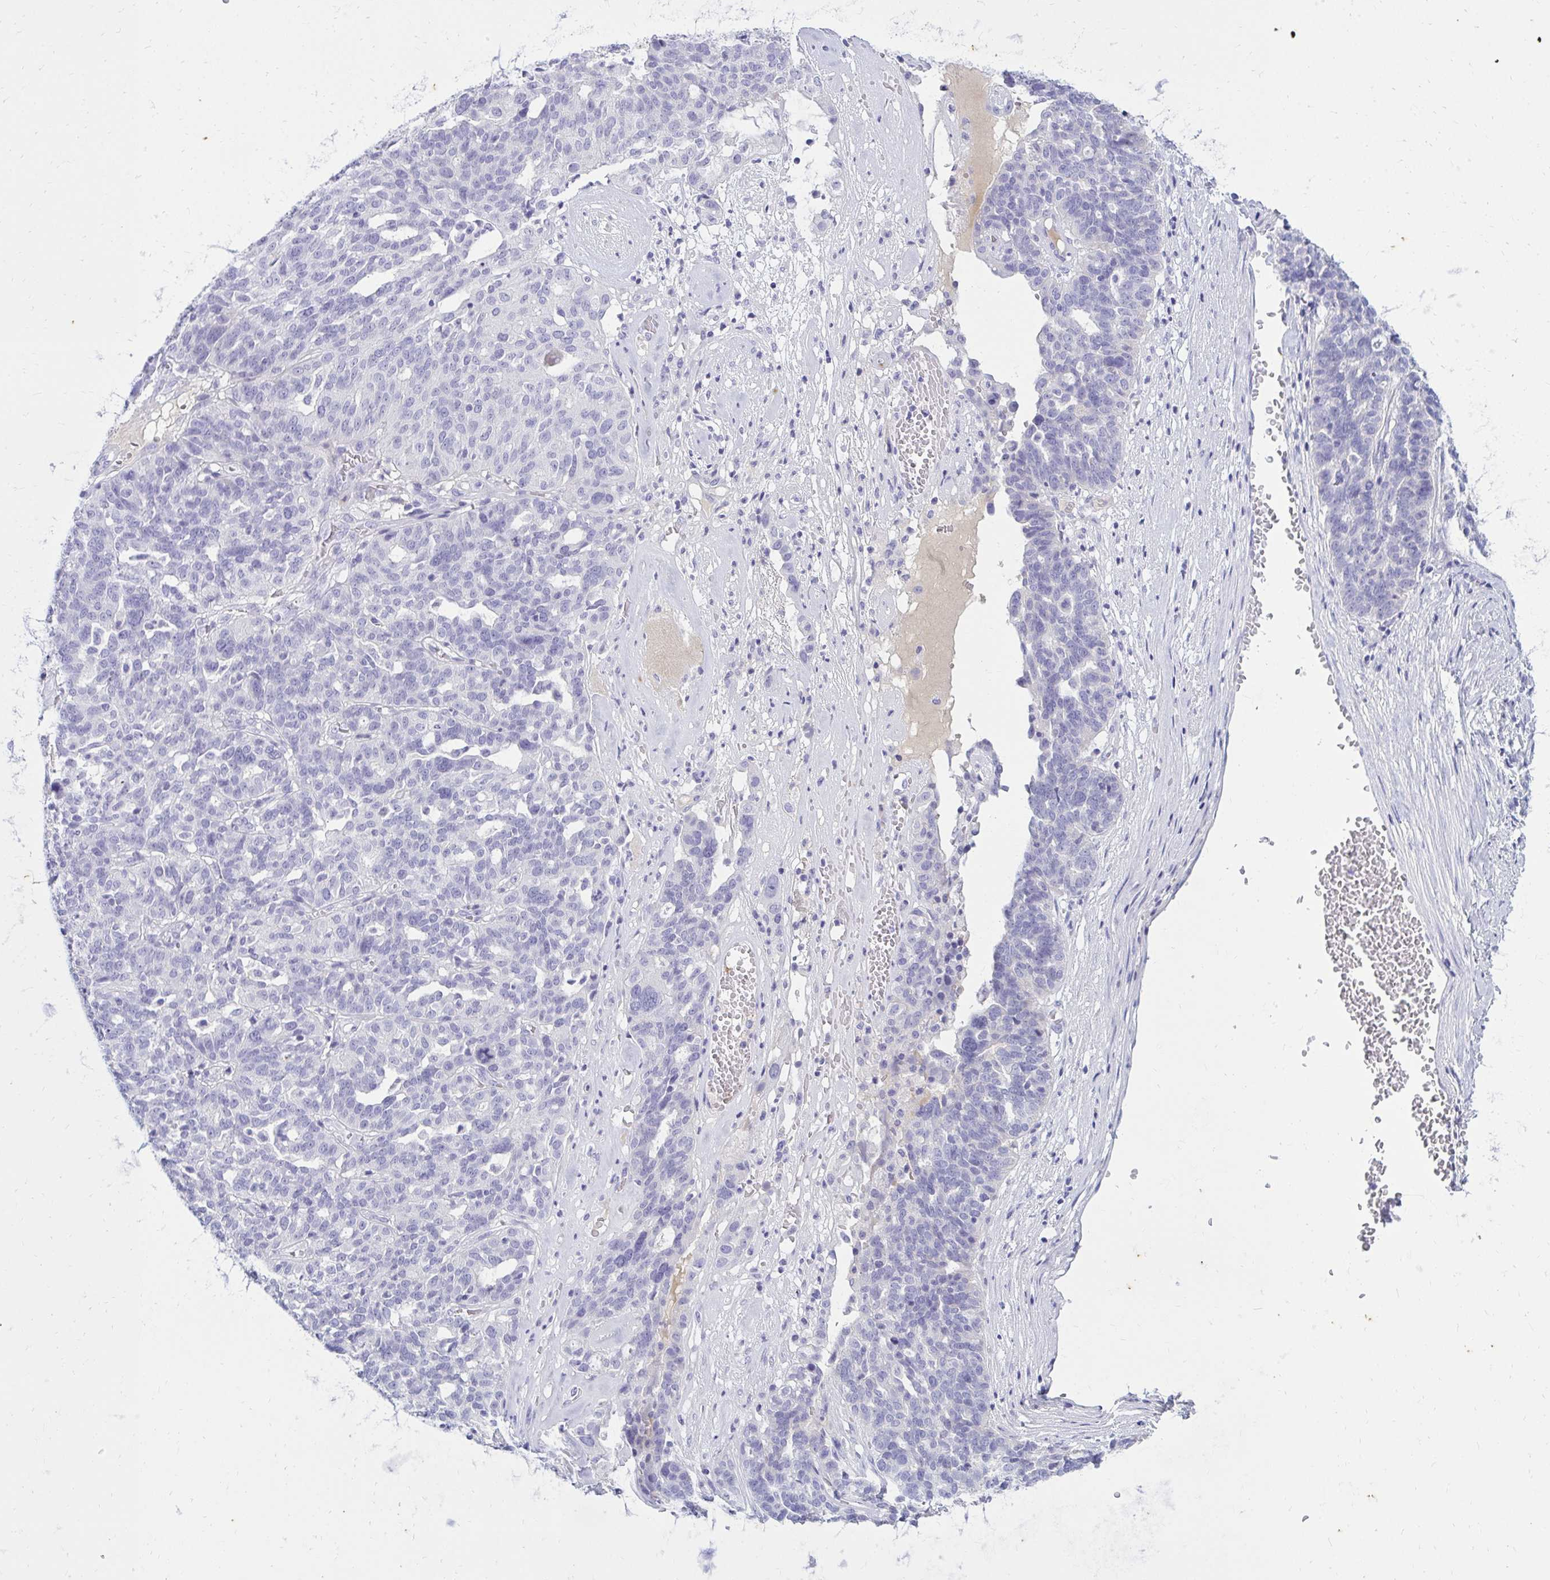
{"staining": {"intensity": "negative", "quantity": "none", "location": "none"}, "tissue": "ovarian cancer", "cell_type": "Tumor cells", "image_type": "cancer", "snomed": [{"axis": "morphology", "description": "Cystadenocarcinoma, serous, NOS"}, {"axis": "topography", "description": "Ovary"}], "caption": "Immunohistochemistry (IHC) of human ovarian cancer reveals no positivity in tumor cells.", "gene": "NANOGNB", "patient": {"sex": "female", "age": 59}}